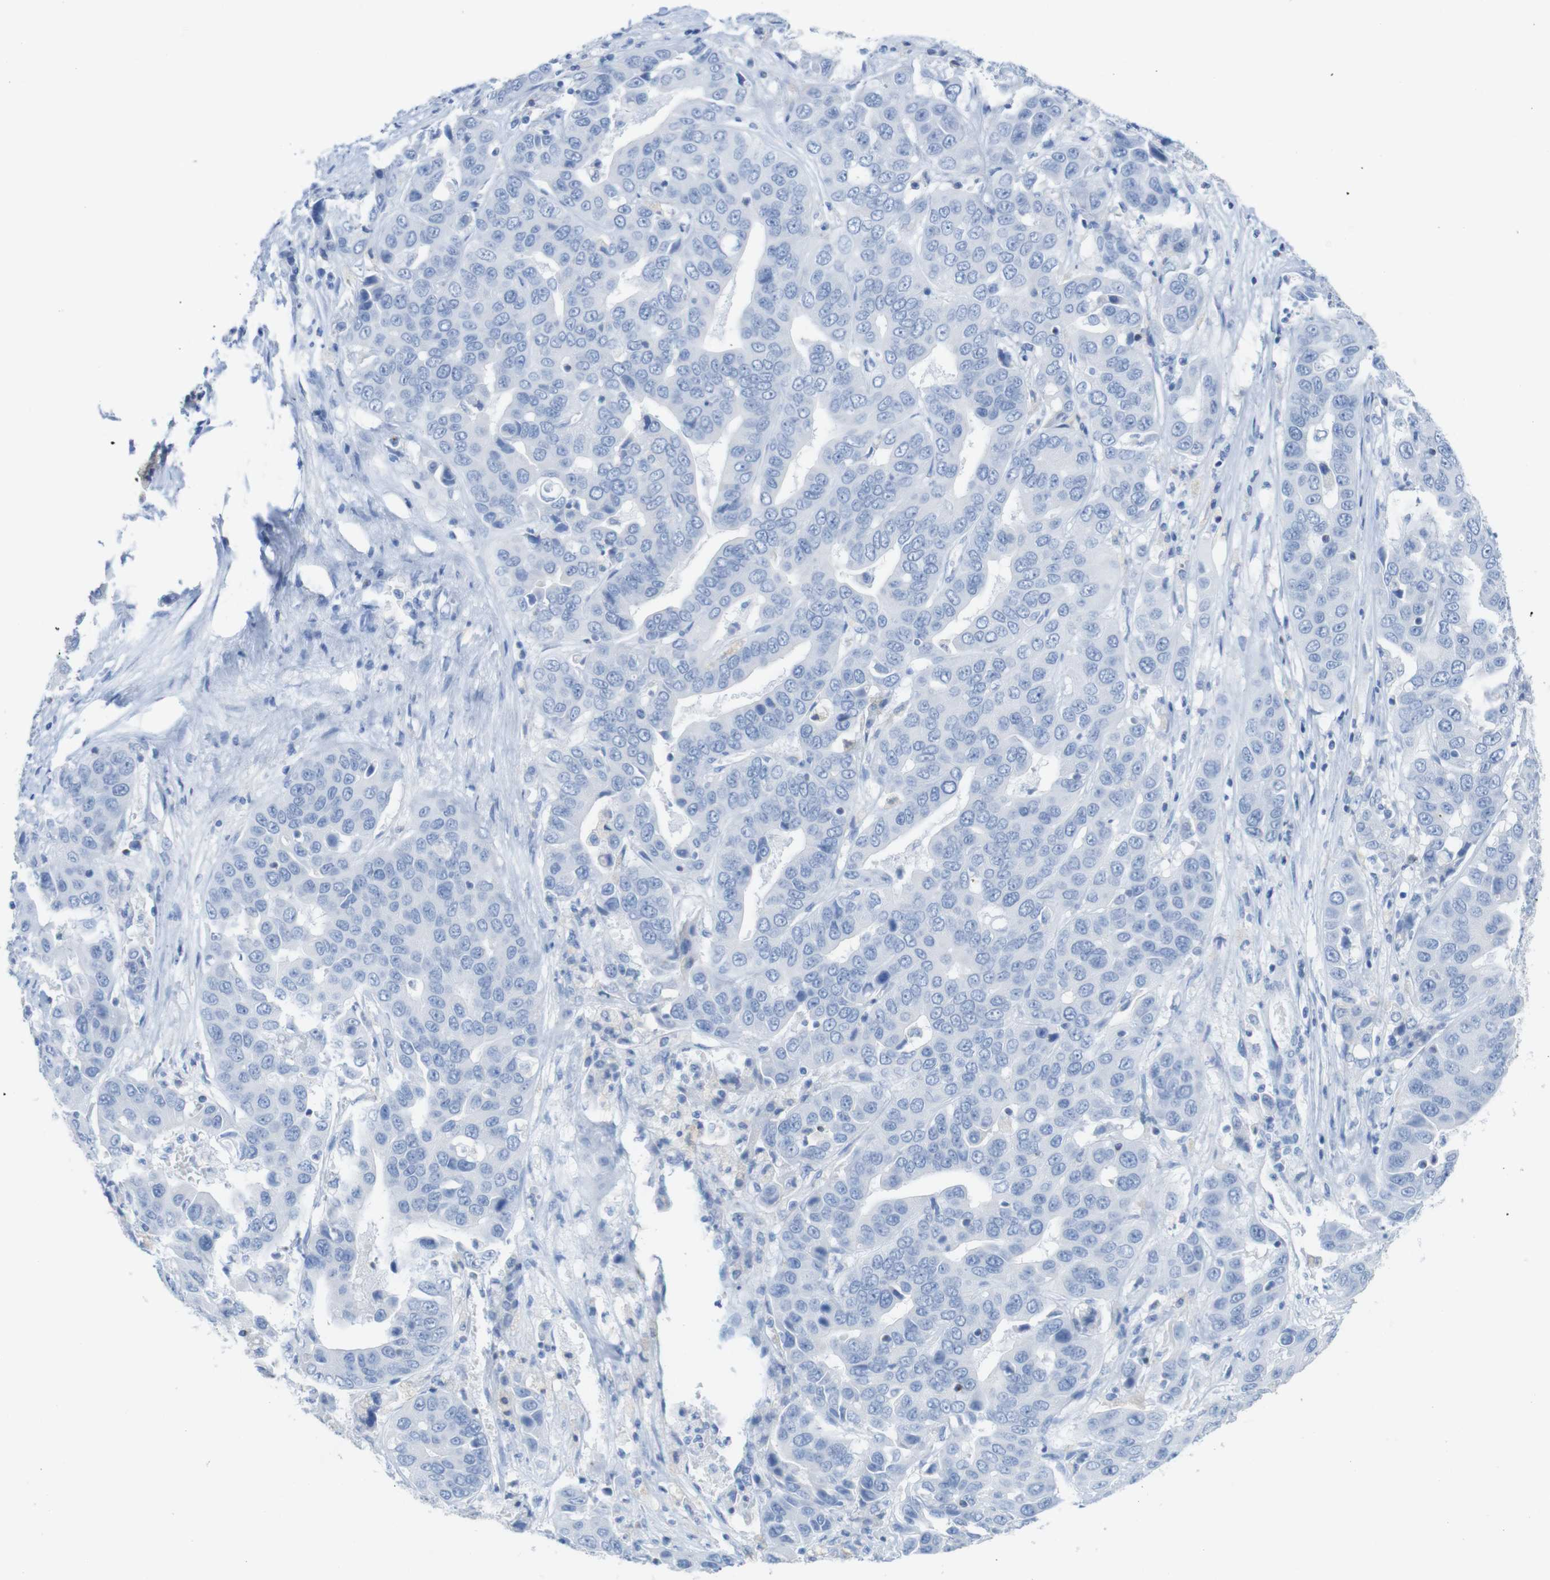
{"staining": {"intensity": "negative", "quantity": "none", "location": "none"}, "tissue": "liver cancer", "cell_type": "Tumor cells", "image_type": "cancer", "snomed": [{"axis": "morphology", "description": "Cholangiocarcinoma"}, {"axis": "topography", "description": "Liver"}], "caption": "A micrograph of liver cancer stained for a protein displays no brown staining in tumor cells.", "gene": "LAG3", "patient": {"sex": "female", "age": 52}}